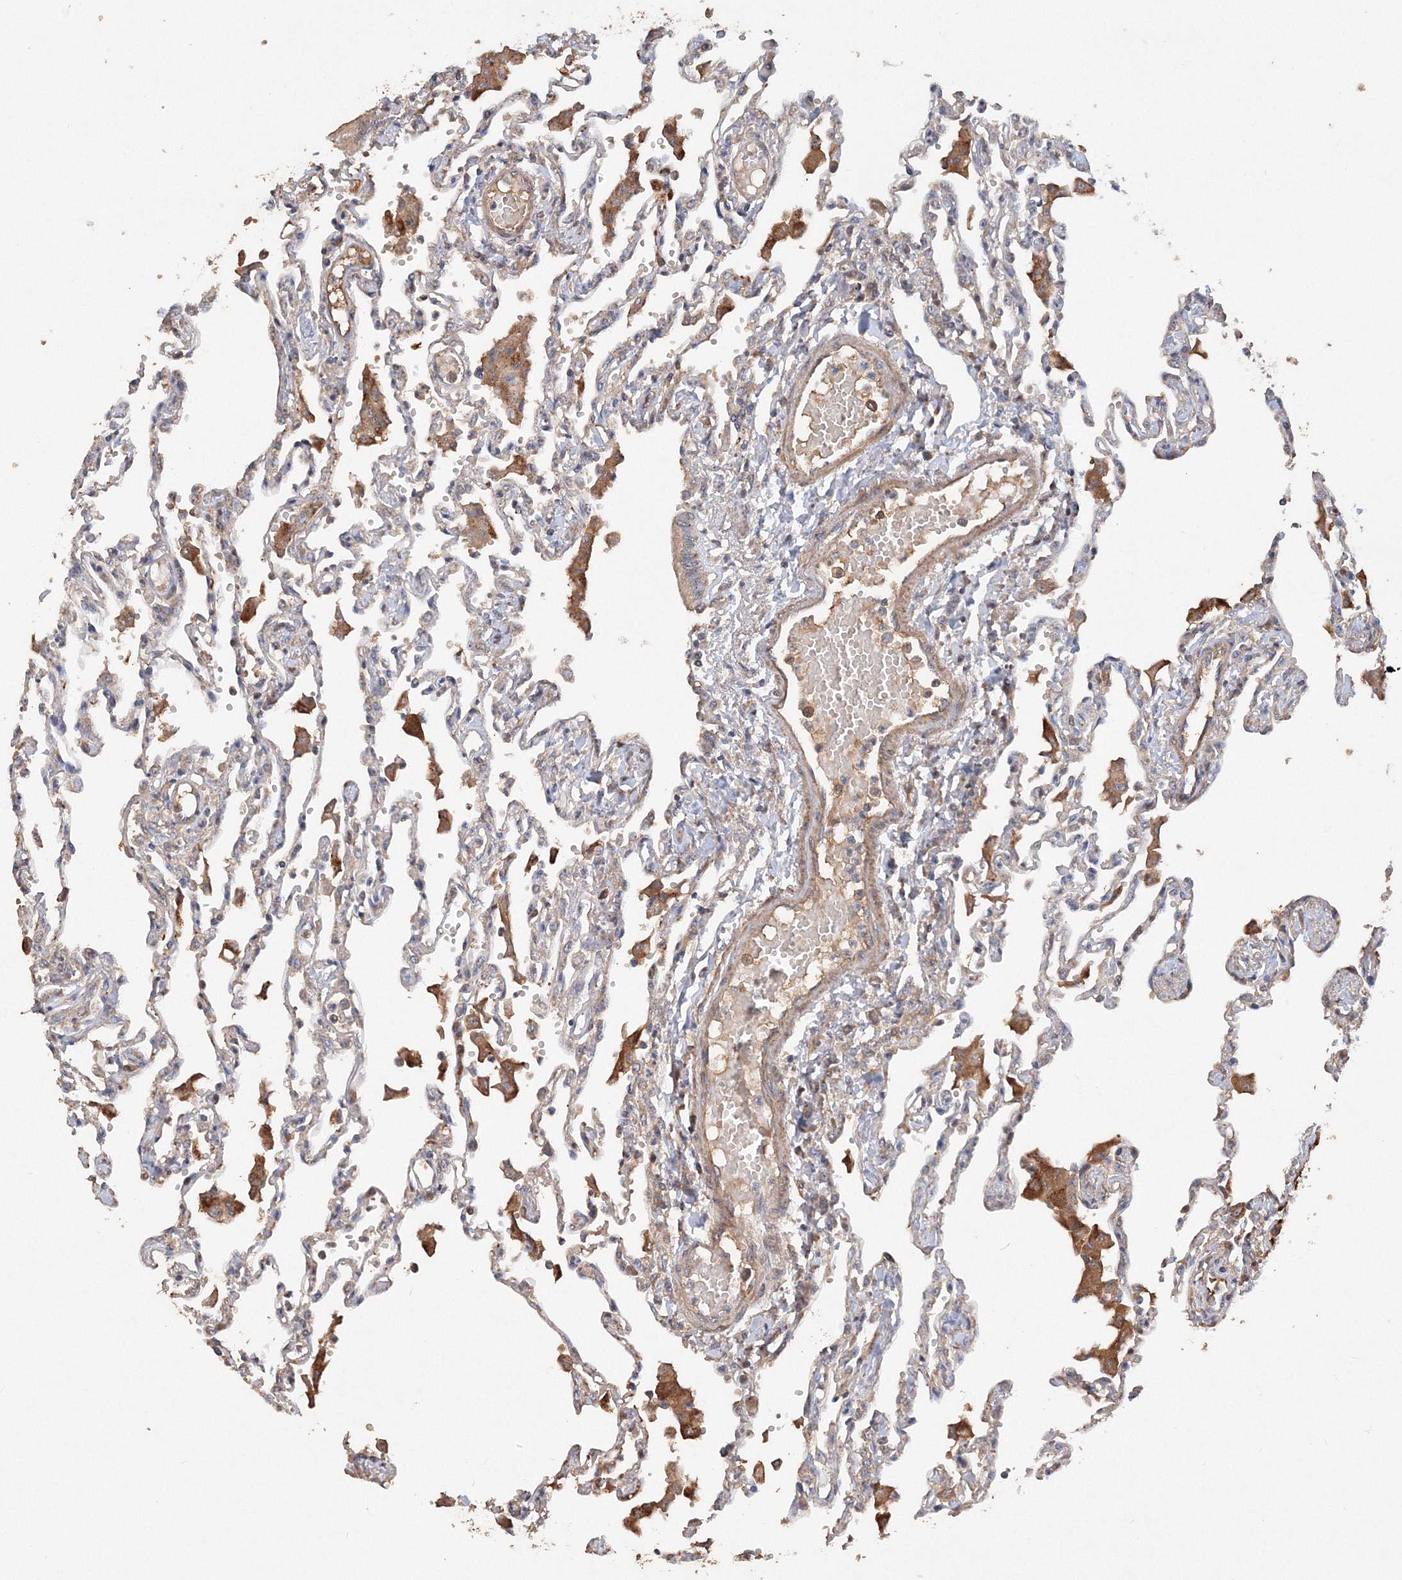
{"staining": {"intensity": "weak", "quantity": "25%-75%", "location": "cytoplasmic/membranous"}, "tissue": "lung", "cell_type": "Alveolar cells", "image_type": "normal", "snomed": [{"axis": "morphology", "description": "Normal tissue, NOS"}, {"axis": "topography", "description": "Bronchus"}, {"axis": "topography", "description": "Lung"}], "caption": "Lung was stained to show a protein in brown. There is low levels of weak cytoplasmic/membranous staining in approximately 25%-75% of alveolar cells. The staining is performed using DAB brown chromogen to label protein expression. The nuclei are counter-stained blue using hematoxylin.", "gene": "GRINA", "patient": {"sex": "female", "age": 49}}